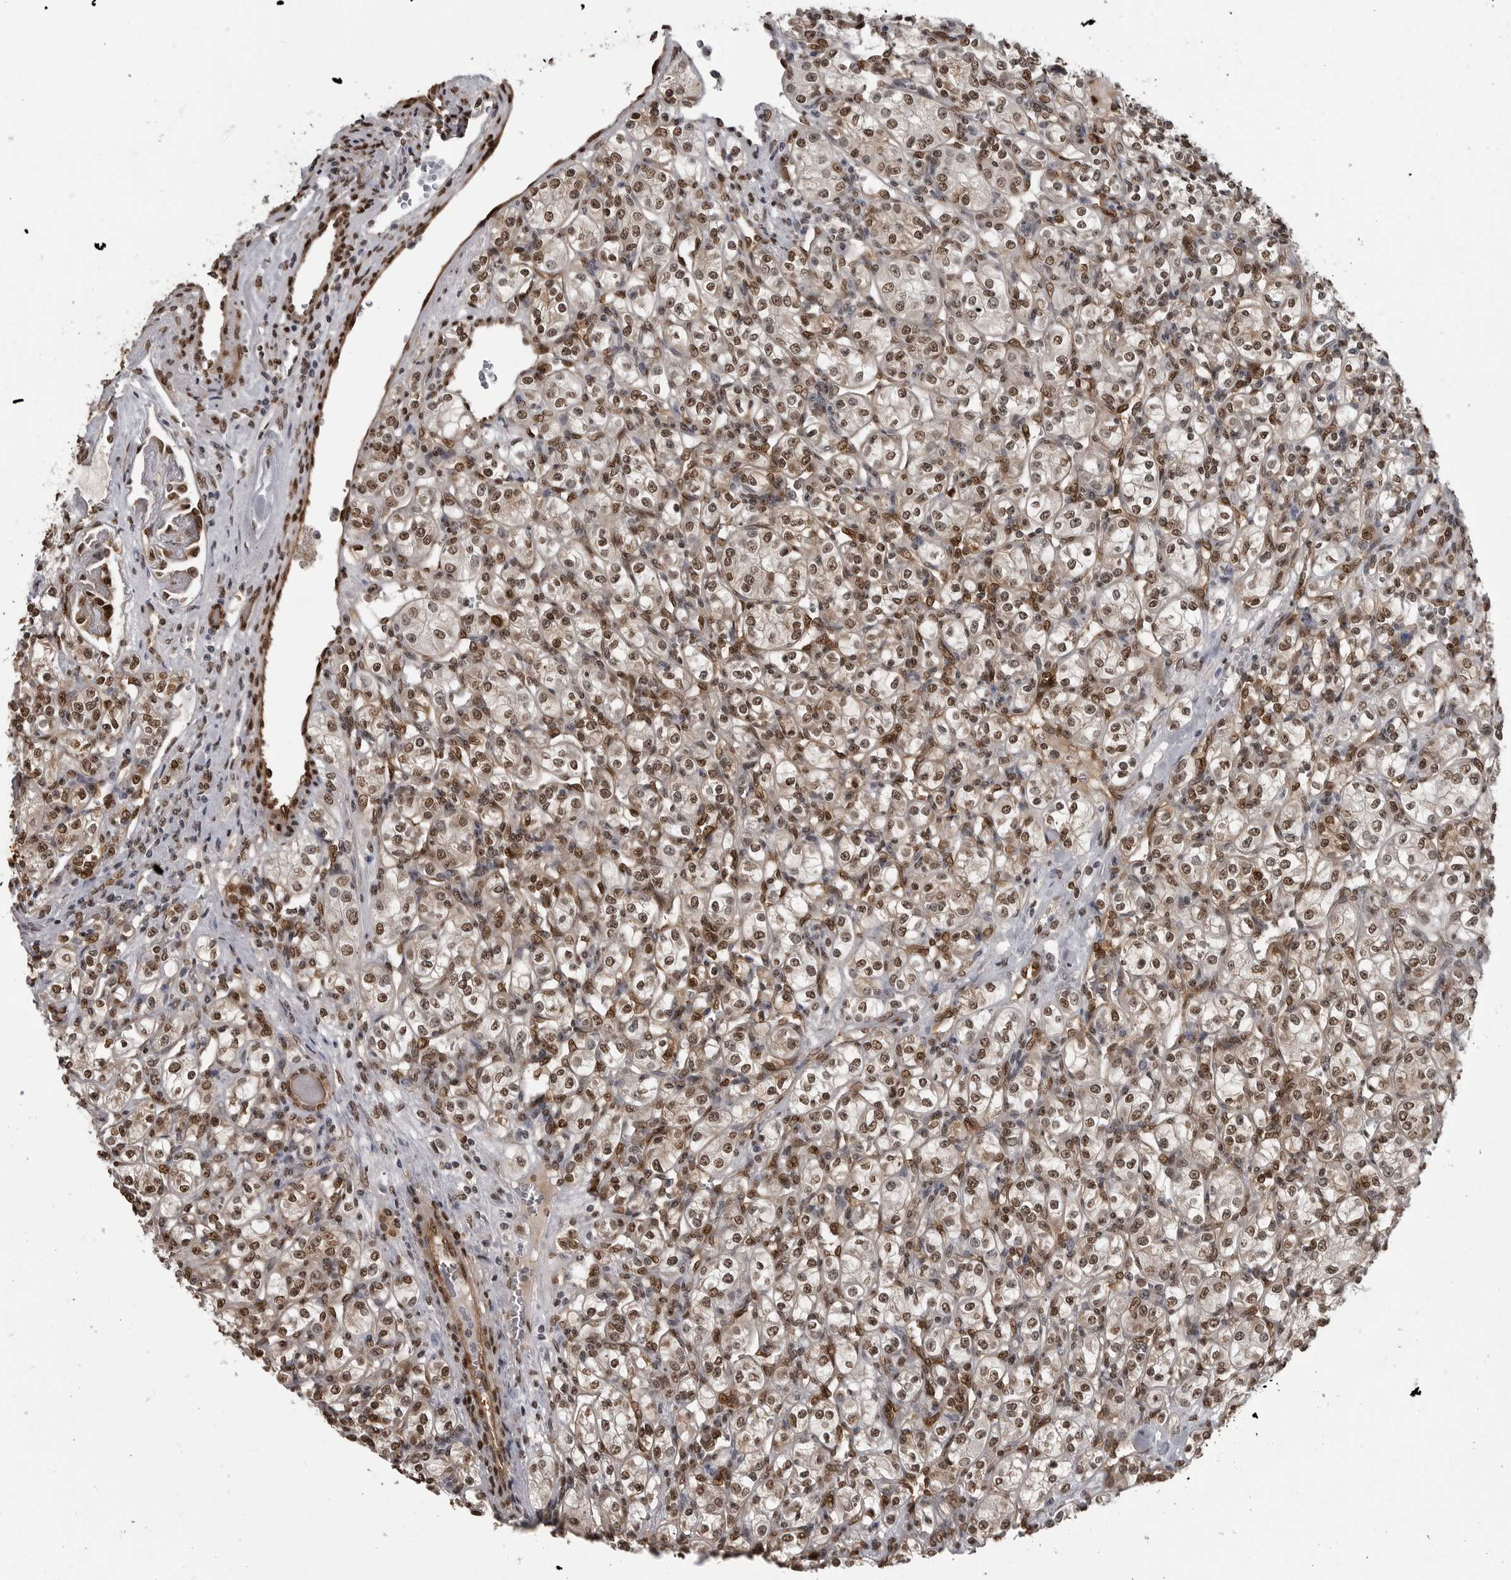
{"staining": {"intensity": "moderate", "quantity": ">75%", "location": "nuclear"}, "tissue": "renal cancer", "cell_type": "Tumor cells", "image_type": "cancer", "snomed": [{"axis": "morphology", "description": "Adenocarcinoma, NOS"}, {"axis": "topography", "description": "Kidney"}], "caption": "Renal adenocarcinoma tissue displays moderate nuclear expression in about >75% of tumor cells", "gene": "SMAD2", "patient": {"sex": "male", "age": 77}}